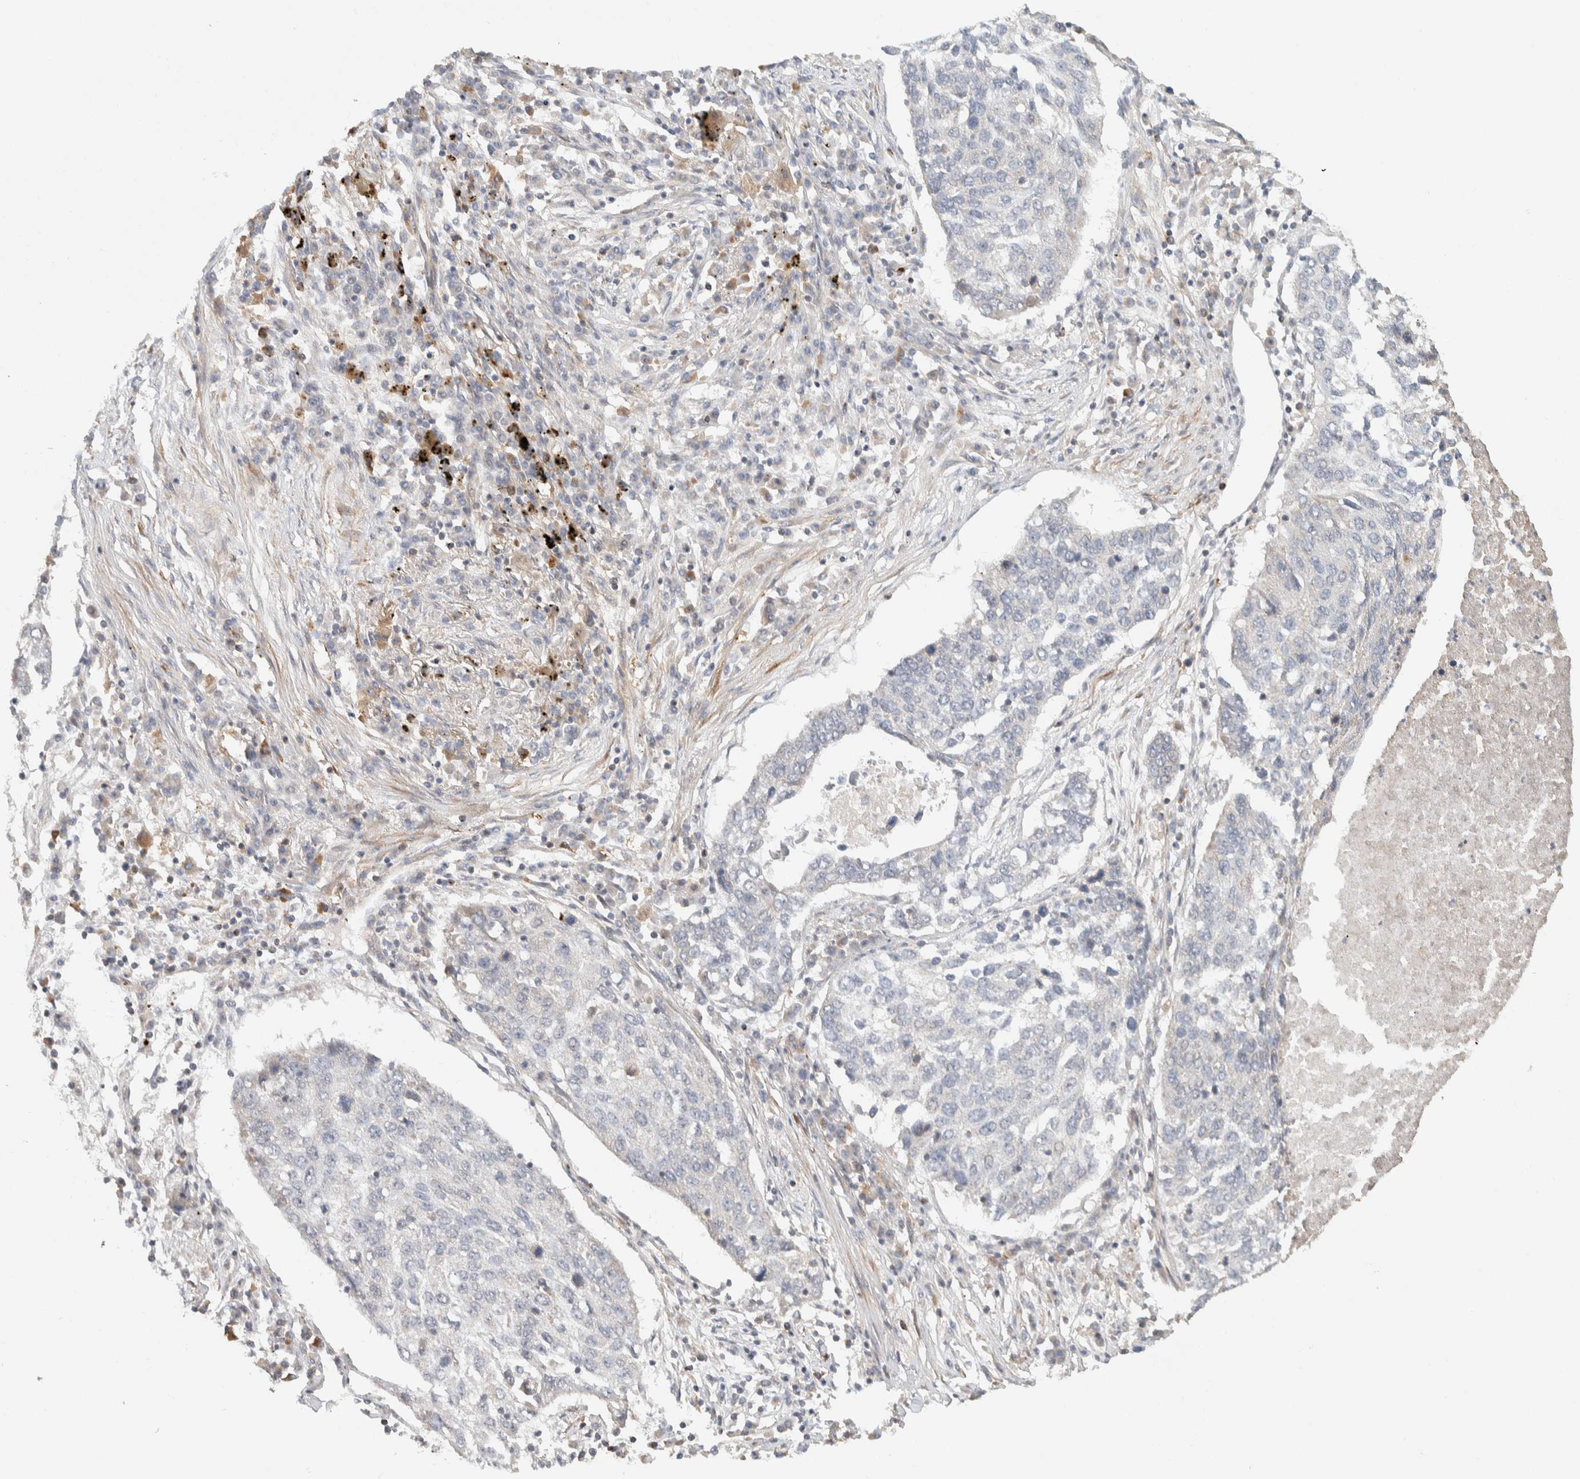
{"staining": {"intensity": "negative", "quantity": "none", "location": "none"}, "tissue": "lung cancer", "cell_type": "Tumor cells", "image_type": "cancer", "snomed": [{"axis": "morphology", "description": "Squamous cell carcinoma, NOS"}, {"axis": "topography", "description": "Lung"}], "caption": "Human squamous cell carcinoma (lung) stained for a protein using IHC shows no staining in tumor cells.", "gene": "KIF9", "patient": {"sex": "female", "age": 63}}